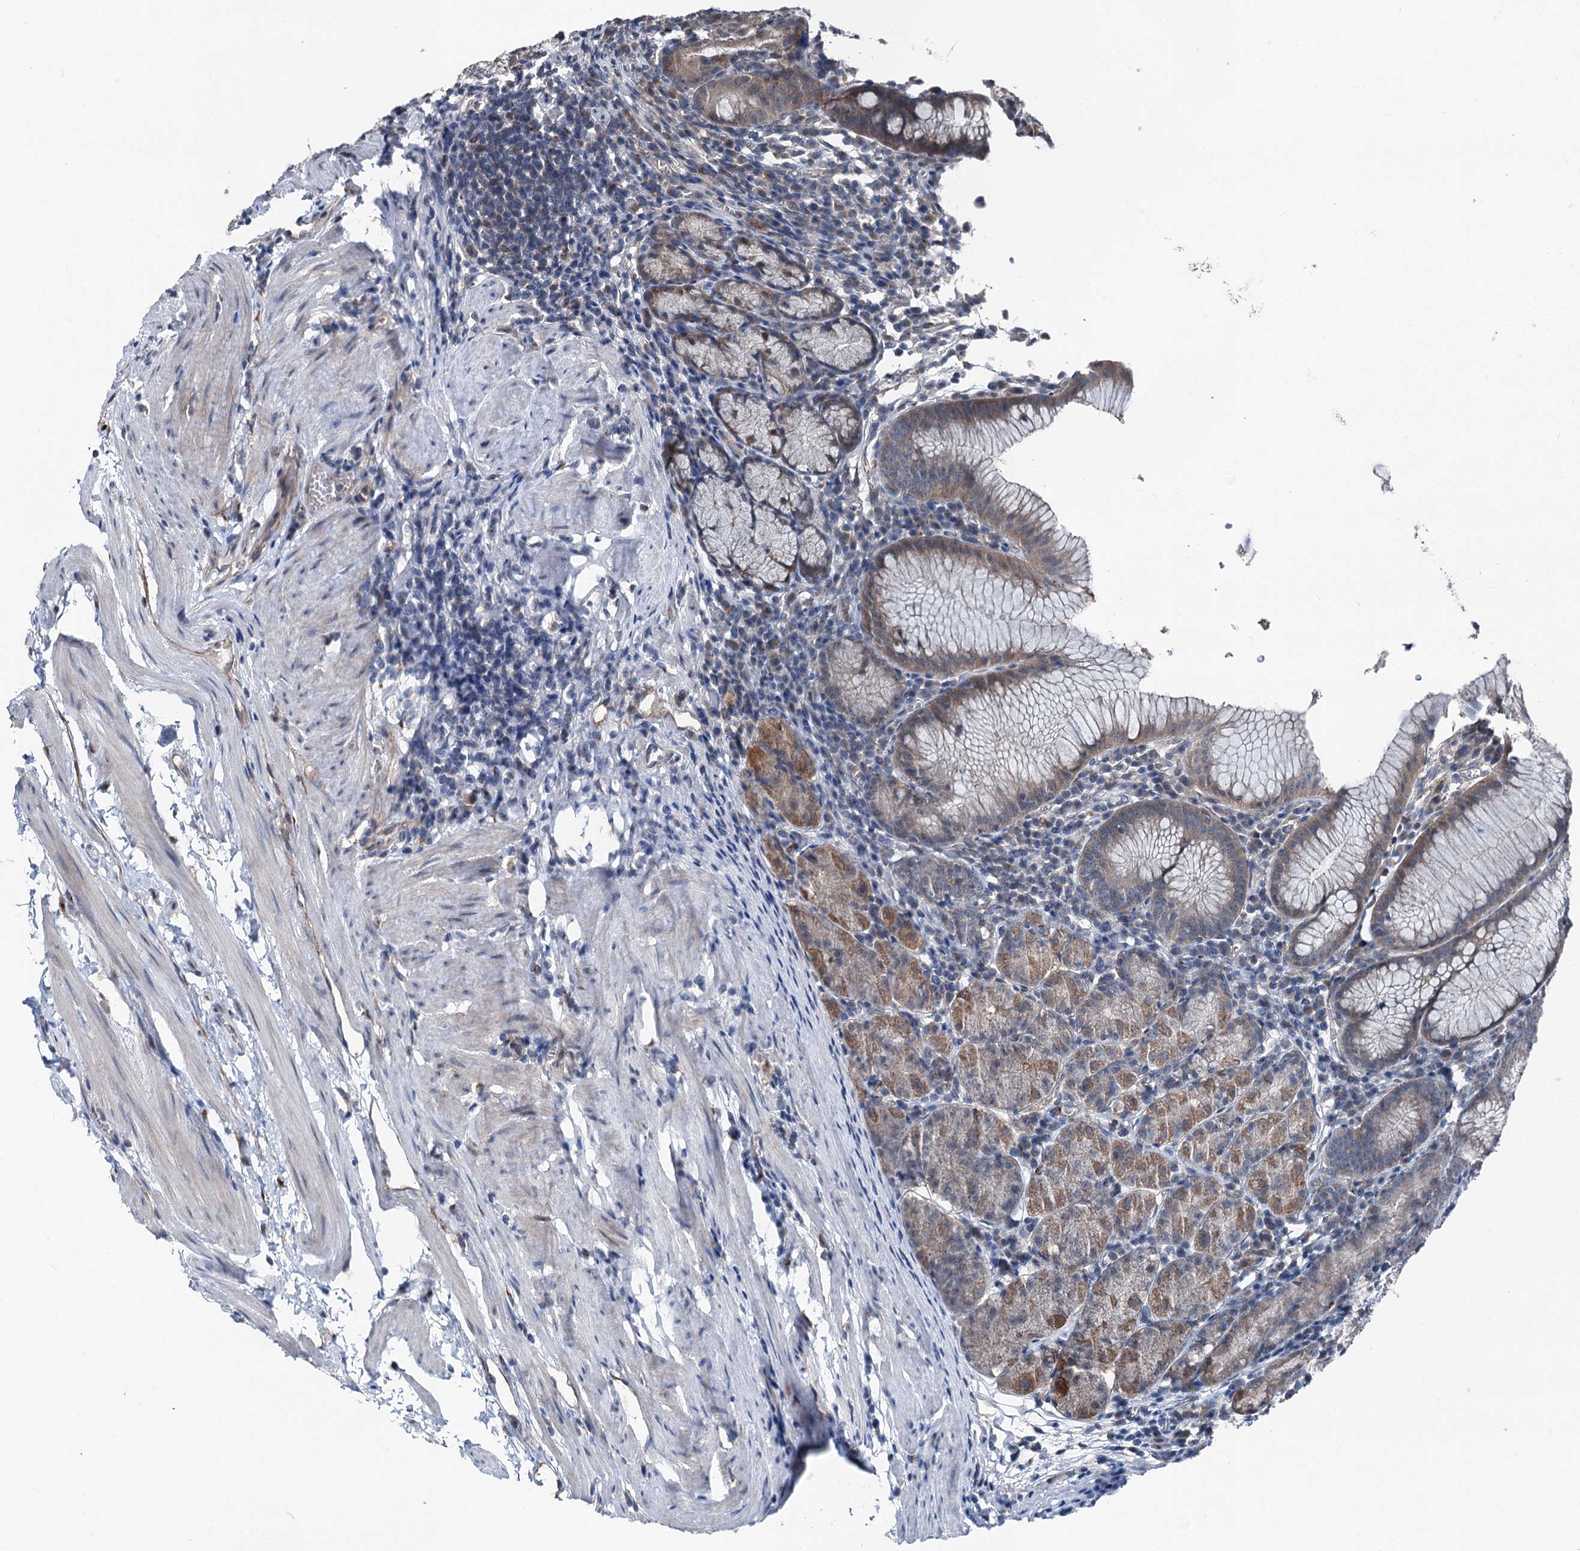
{"staining": {"intensity": "moderate", "quantity": "25%-75%", "location": "cytoplasmic/membranous"}, "tissue": "stomach", "cell_type": "Glandular cells", "image_type": "normal", "snomed": [{"axis": "morphology", "description": "Normal tissue, NOS"}, {"axis": "topography", "description": "Stomach"}], "caption": "DAB (3,3'-diaminobenzidine) immunohistochemical staining of benign human stomach reveals moderate cytoplasmic/membranous protein positivity in about 25%-75% of glandular cells. (Stains: DAB in brown, nuclei in blue, Microscopy: brightfield microscopy at high magnification).", "gene": "PSMD13", "patient": {"sex": "male", "age": 55}}